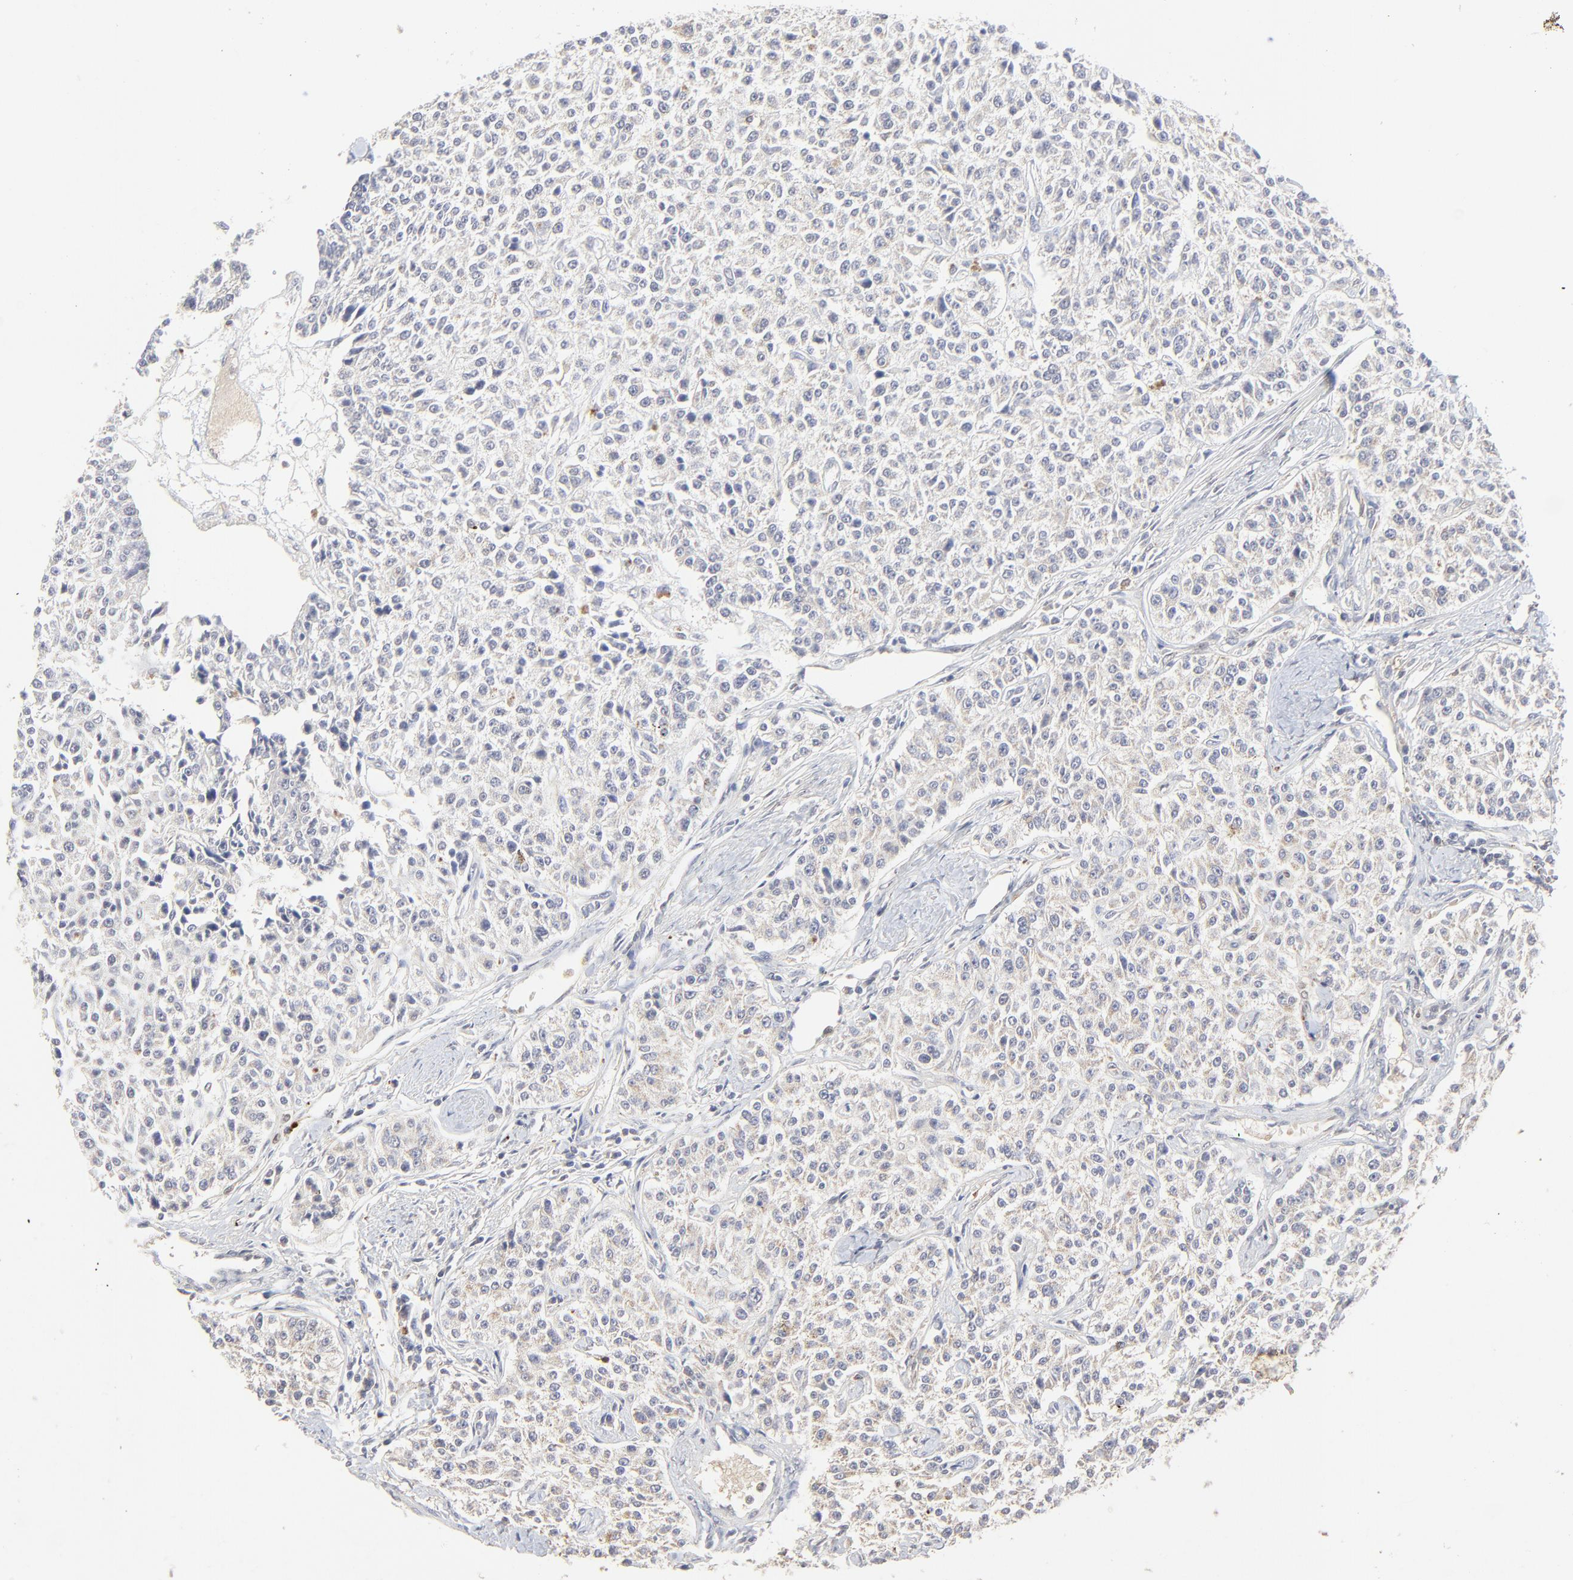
{"staining": {"intensity": "weak", "quantity": ">75%", "location": "cytoplasmic/membranous"}, "tissue": "carcinoid", "cell_type": "Tumor cells", "image_type": "cancer", "snomed": [{"axis": "morphology", "description": "Carcinoid, malignant, NOS"}, {"axis": "topography", "description": "Stomach"}], "caption": "Weak cytoplasmic/membranous positivity is identified in about >75% of tumor cells in carcinoid.", "gene": "LGALS3", "patient": {"sex": "female", "age": 76}}